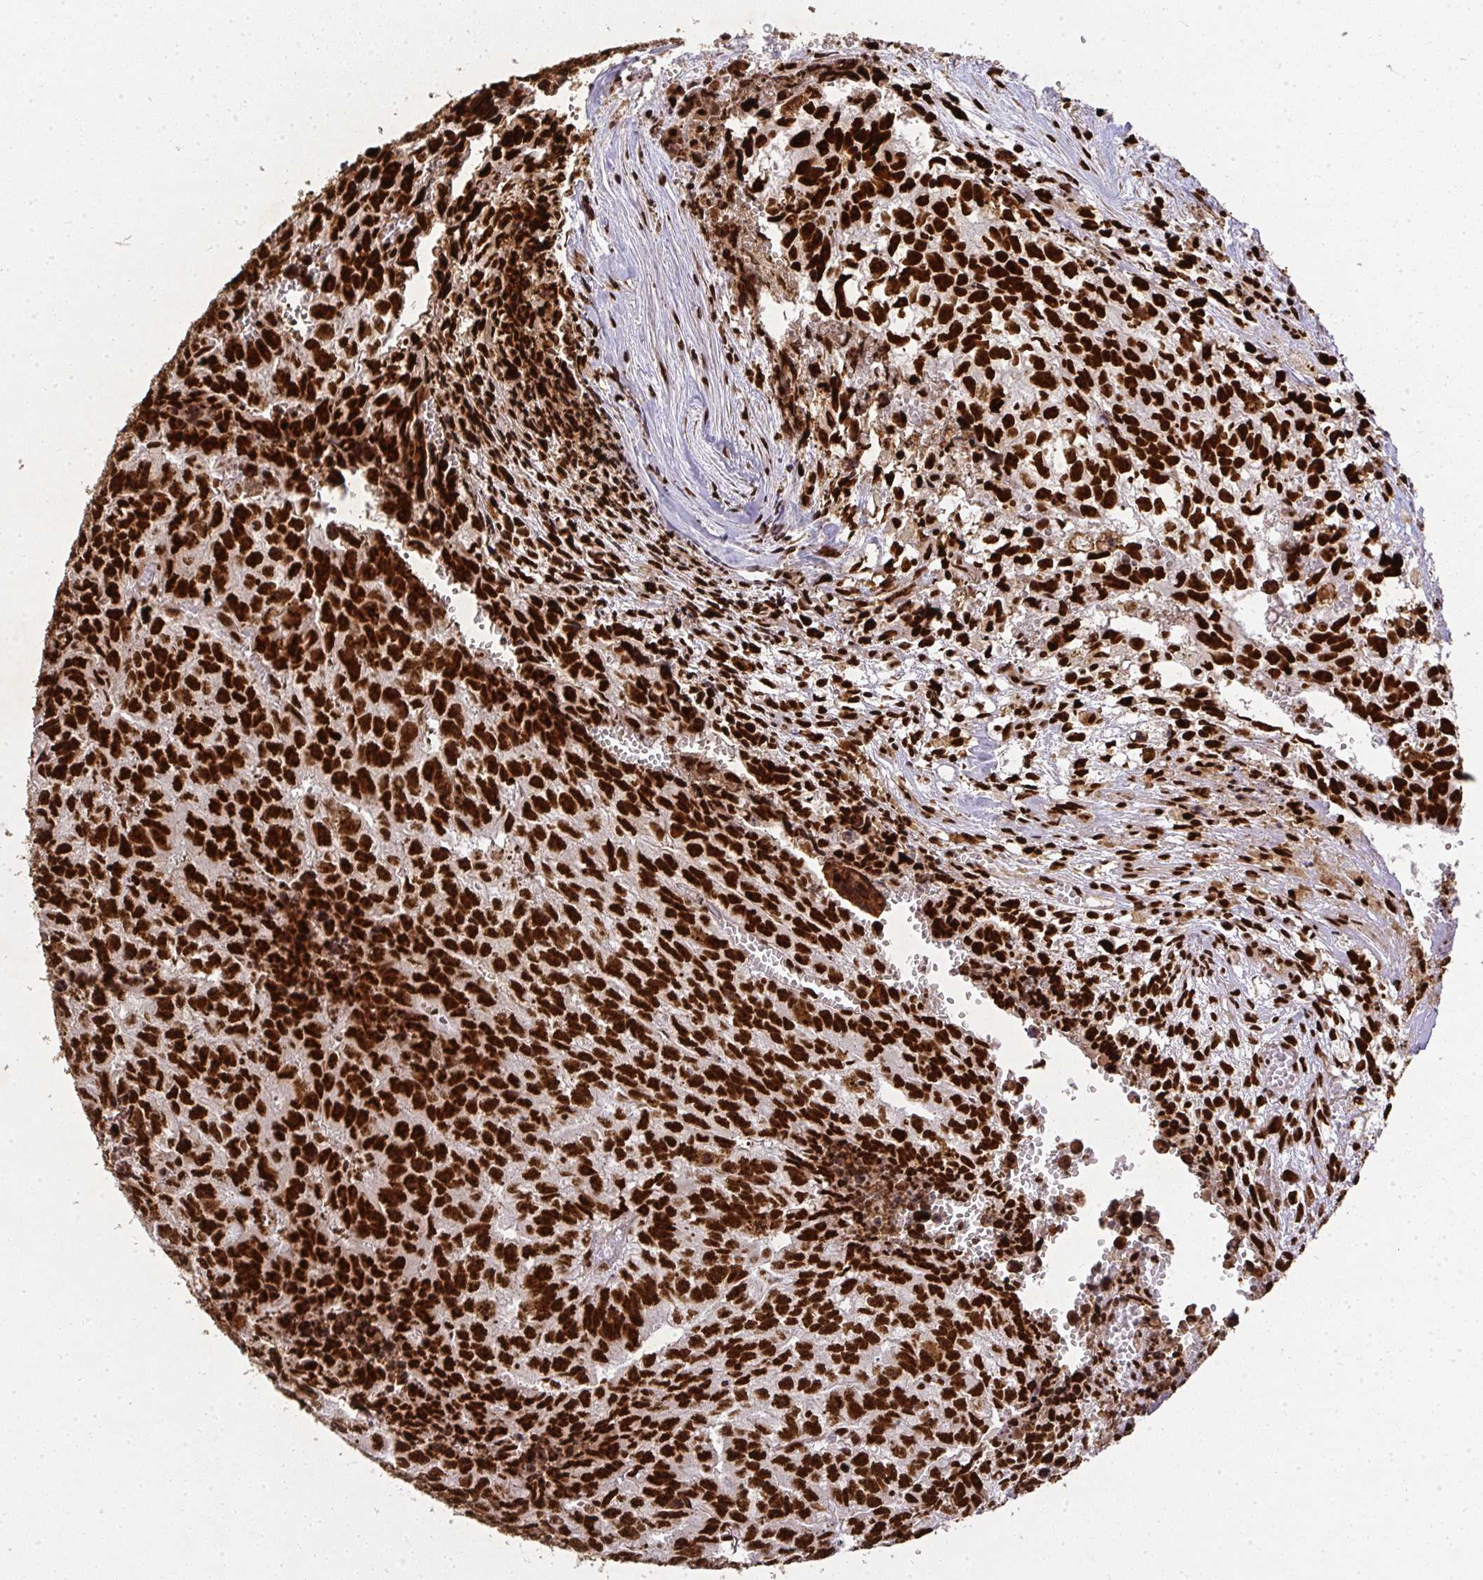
{"staining": {"intensity": "strong", "quantity": ">75%", "location": "nuclear"}, "tissue": "testis cancer", "cell_type": "Tumor cells", "image_type": "cancer", "snomed": [{"axis": "morphology", "description": "Carcinoma, Embryonal, NOS"}, {"axis": "morphology", "description": "Teratoma, malignant, NOS"}, {"axis": "topography", "description": "Testis"}], "caption": "This photomicrograph exhibits embryonal carcinoma (testis) stained with IHC to label a protein in brown. The nuclear of tumor cells show strong positivity for the protein. Nuclei are counter-stained blue.", "gene": "U2AF1", "patient": {"sex": "male", "age": 24}}